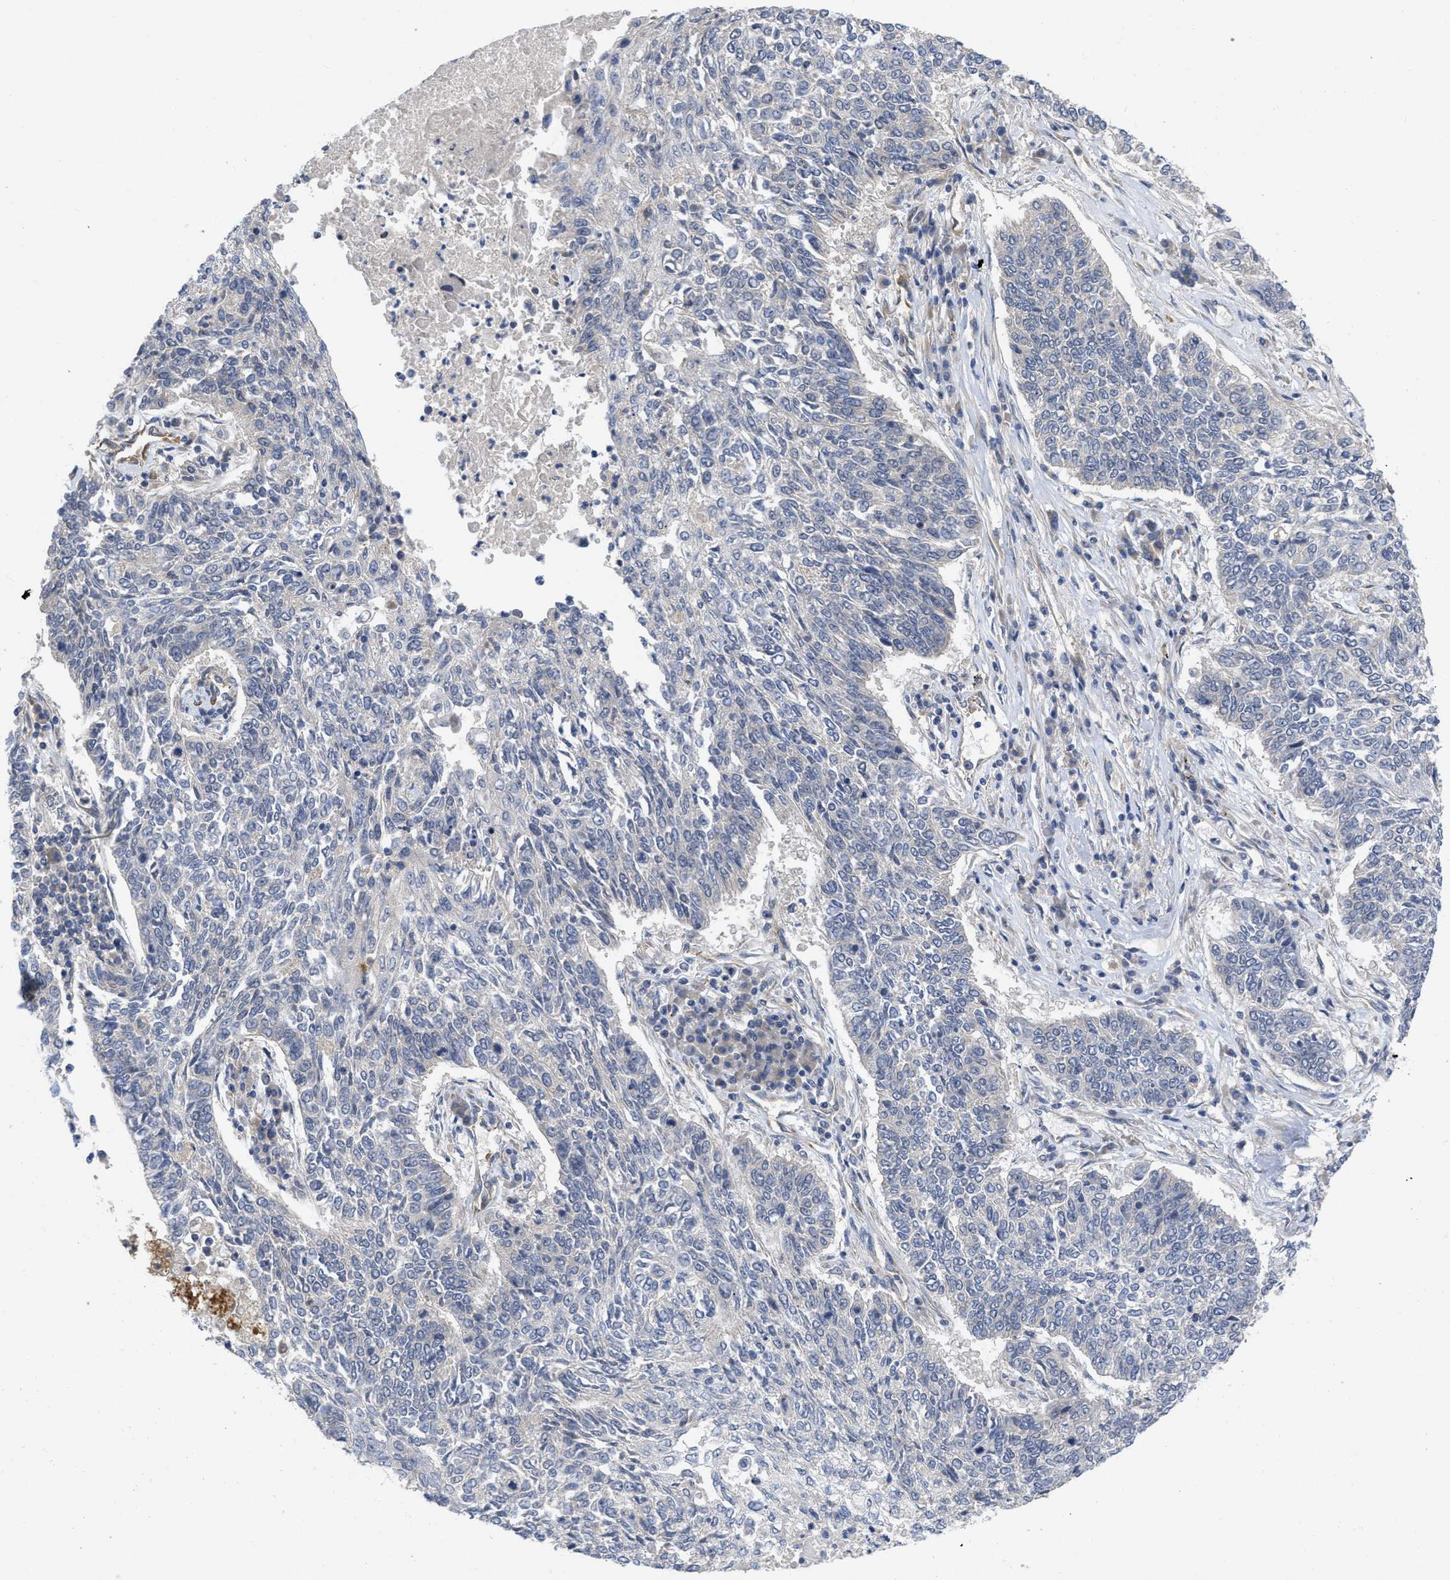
{"staining": {"intensity": "negative", "quantity": "none", "location": "none"}, "tissue": "lung cancer", "cell_type": "Tumor cells", "image_type": "cancer", "snomed": [{"axis": "morphology", "description": "Normal tissue, NOS"}, {"axis": "morphology", "description": "Squamous cell carcinoma, NOS"}, {"axis": "topography", "description": "Cartilage tissue"}, {"axis": "topography", "description": "Bronchus"}, {"axis": "topography", "description": "Lung"}], "caption": "The IHC histopathology image has no significant expression in tumor cells of lung cancer tissue. The staining is performed using DAB brown chromogen with nuclei counter-stained in using hematoxylin.", "gene": "ARHGEF26", "patient": {"sex": "female", "age": 49}}